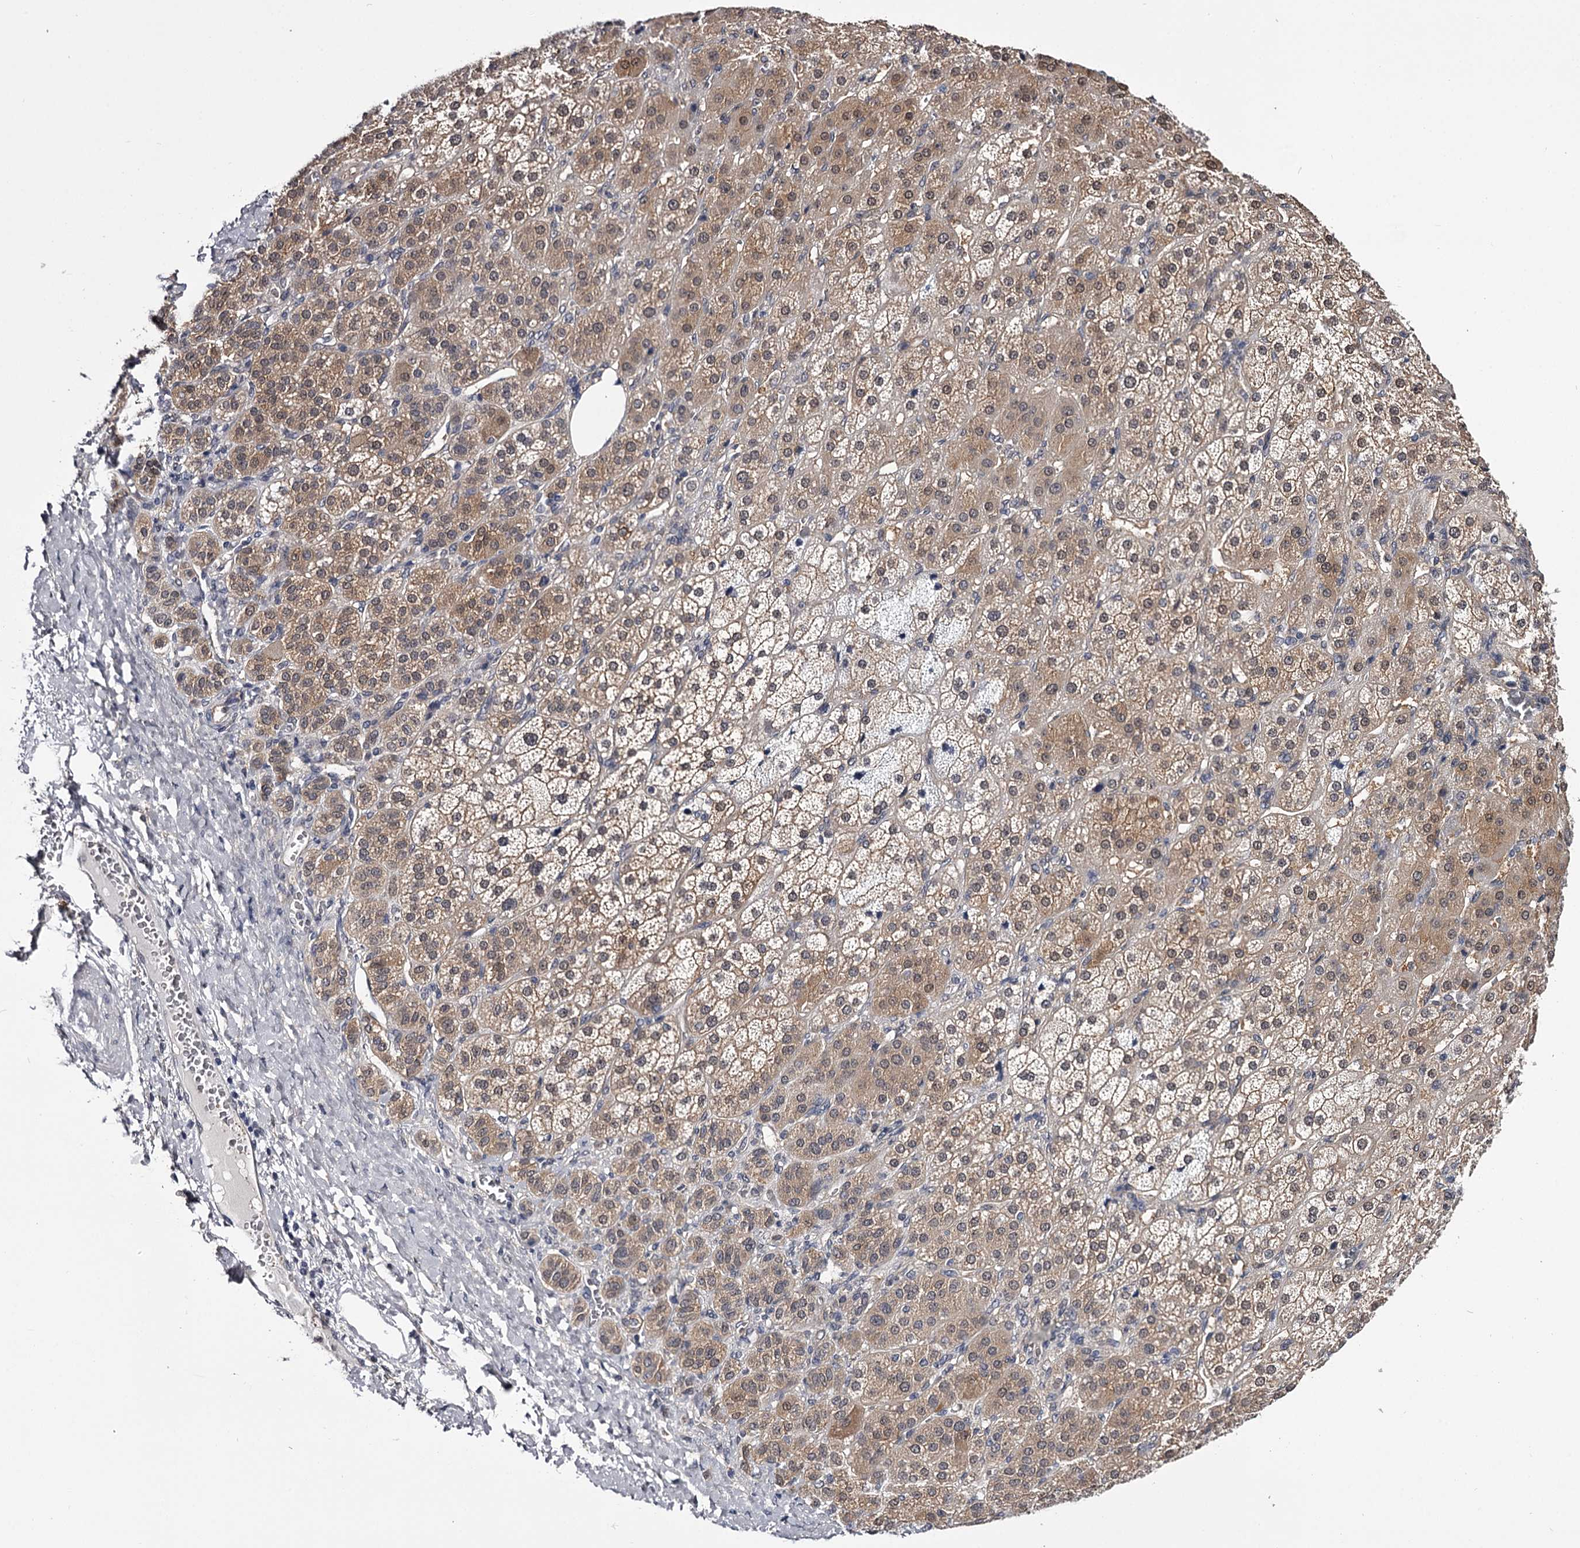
{"staining": {"intensity": "moderate", "quantity": ">75%", "location": "cytoplasmic/membranous,nuclear"}, "tissue": "adrenal gland", "cell_type": "Glandular cells", "image_type": "normal", "snomed": [{"axis": "morphology", "description": "Normal tissue, NOS"}, {"axis": "topography", "description": "Adrenal gland"}], "caption": "Immunohistochemistry (IHC) of normal human adrenal gland shows medium levels of moderate cytoplasmic/membranous,nuclear positivity in approximately >75% of glandular cells. (DAB IHC with brightfield microscopy, high magnification).", "gene": "GSTO1", "patient": {"sex": "female", "age": 57}}